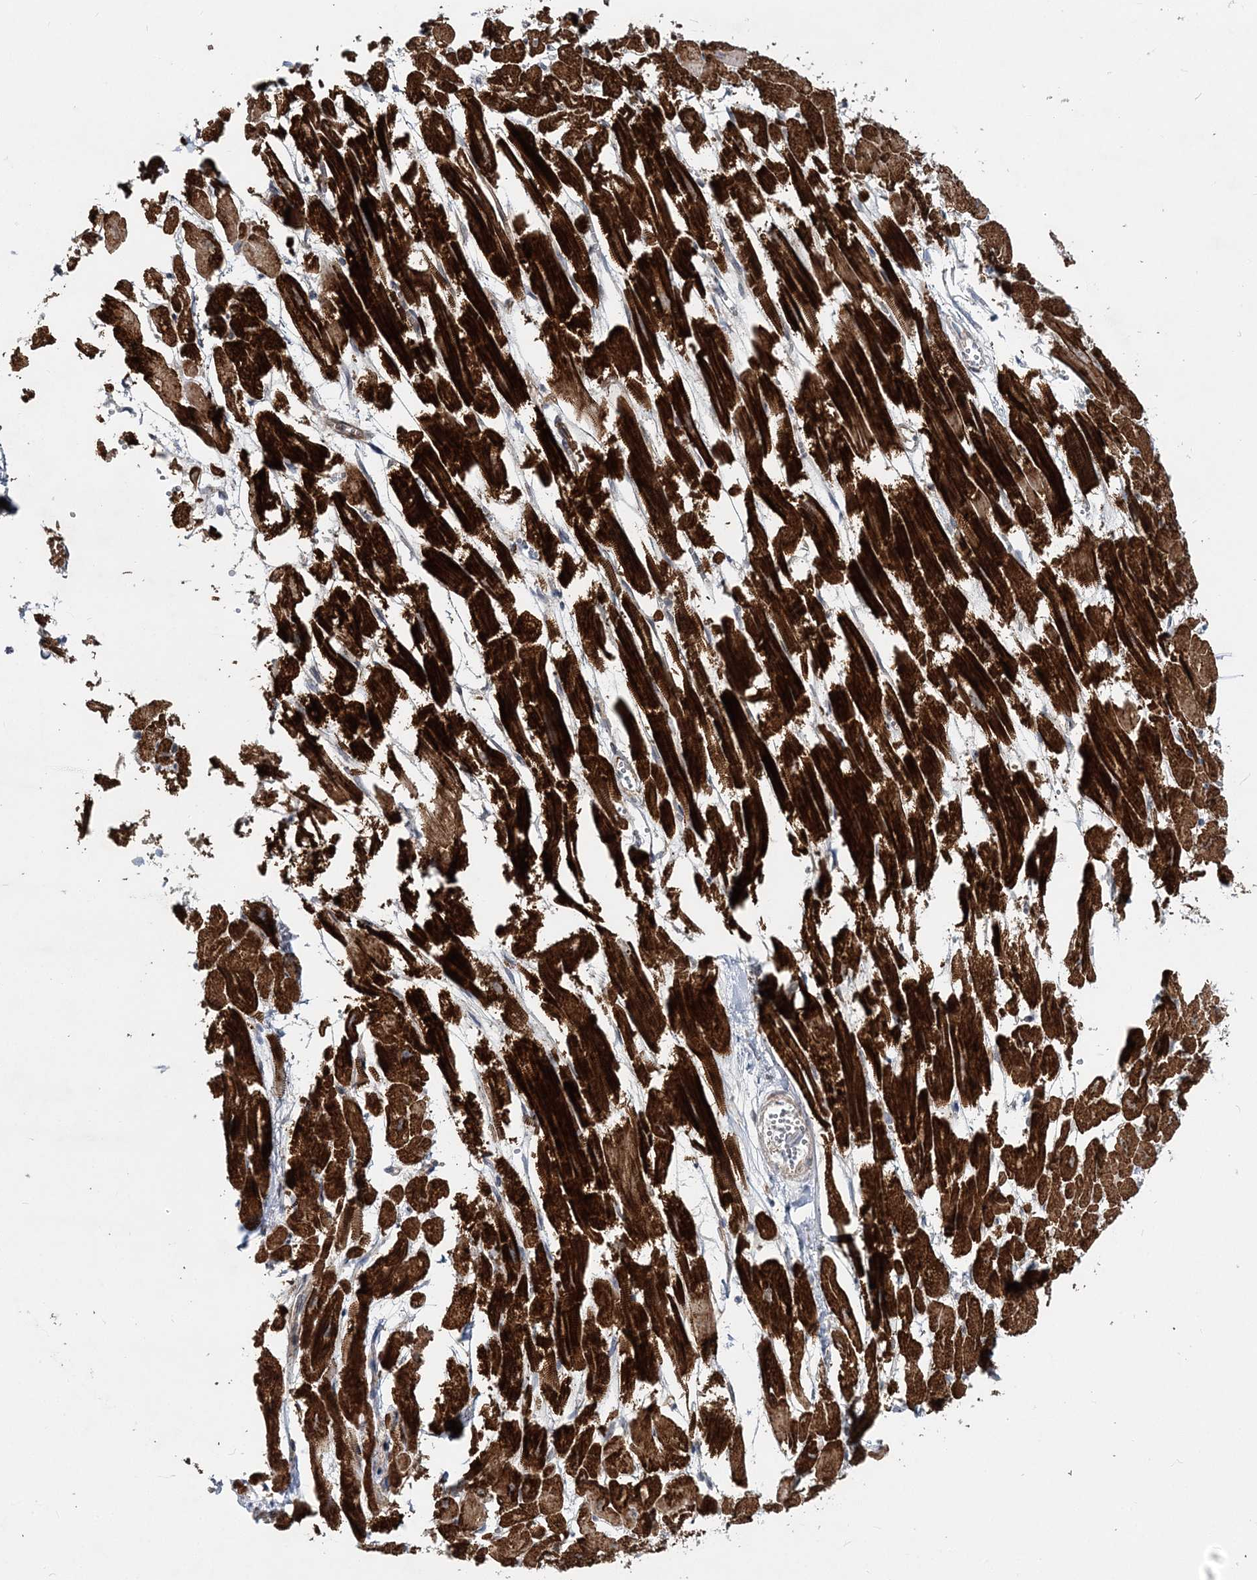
{"staining": {"intensity": "strong", "quantity": ">75%", "location": "cytoplasmic/membranous"}, "tissue": "heart muscle", "cell_type": "Cardiomyocytes", "image_type": "normal", "snomed": [{"axis": "morphology", "description": "Normal tissue, NOS"}, {"axis": "topography", "description": "Heart"}], "caption": "About >75% of cardiomyocytes in unremarkable heart muscle exhibit strong cytoplasmic/membranous protein expression as visualized by brown immunohistochemical staining.", "gene": "NBAS", "patient": {"sex": "male", "age": 54}}